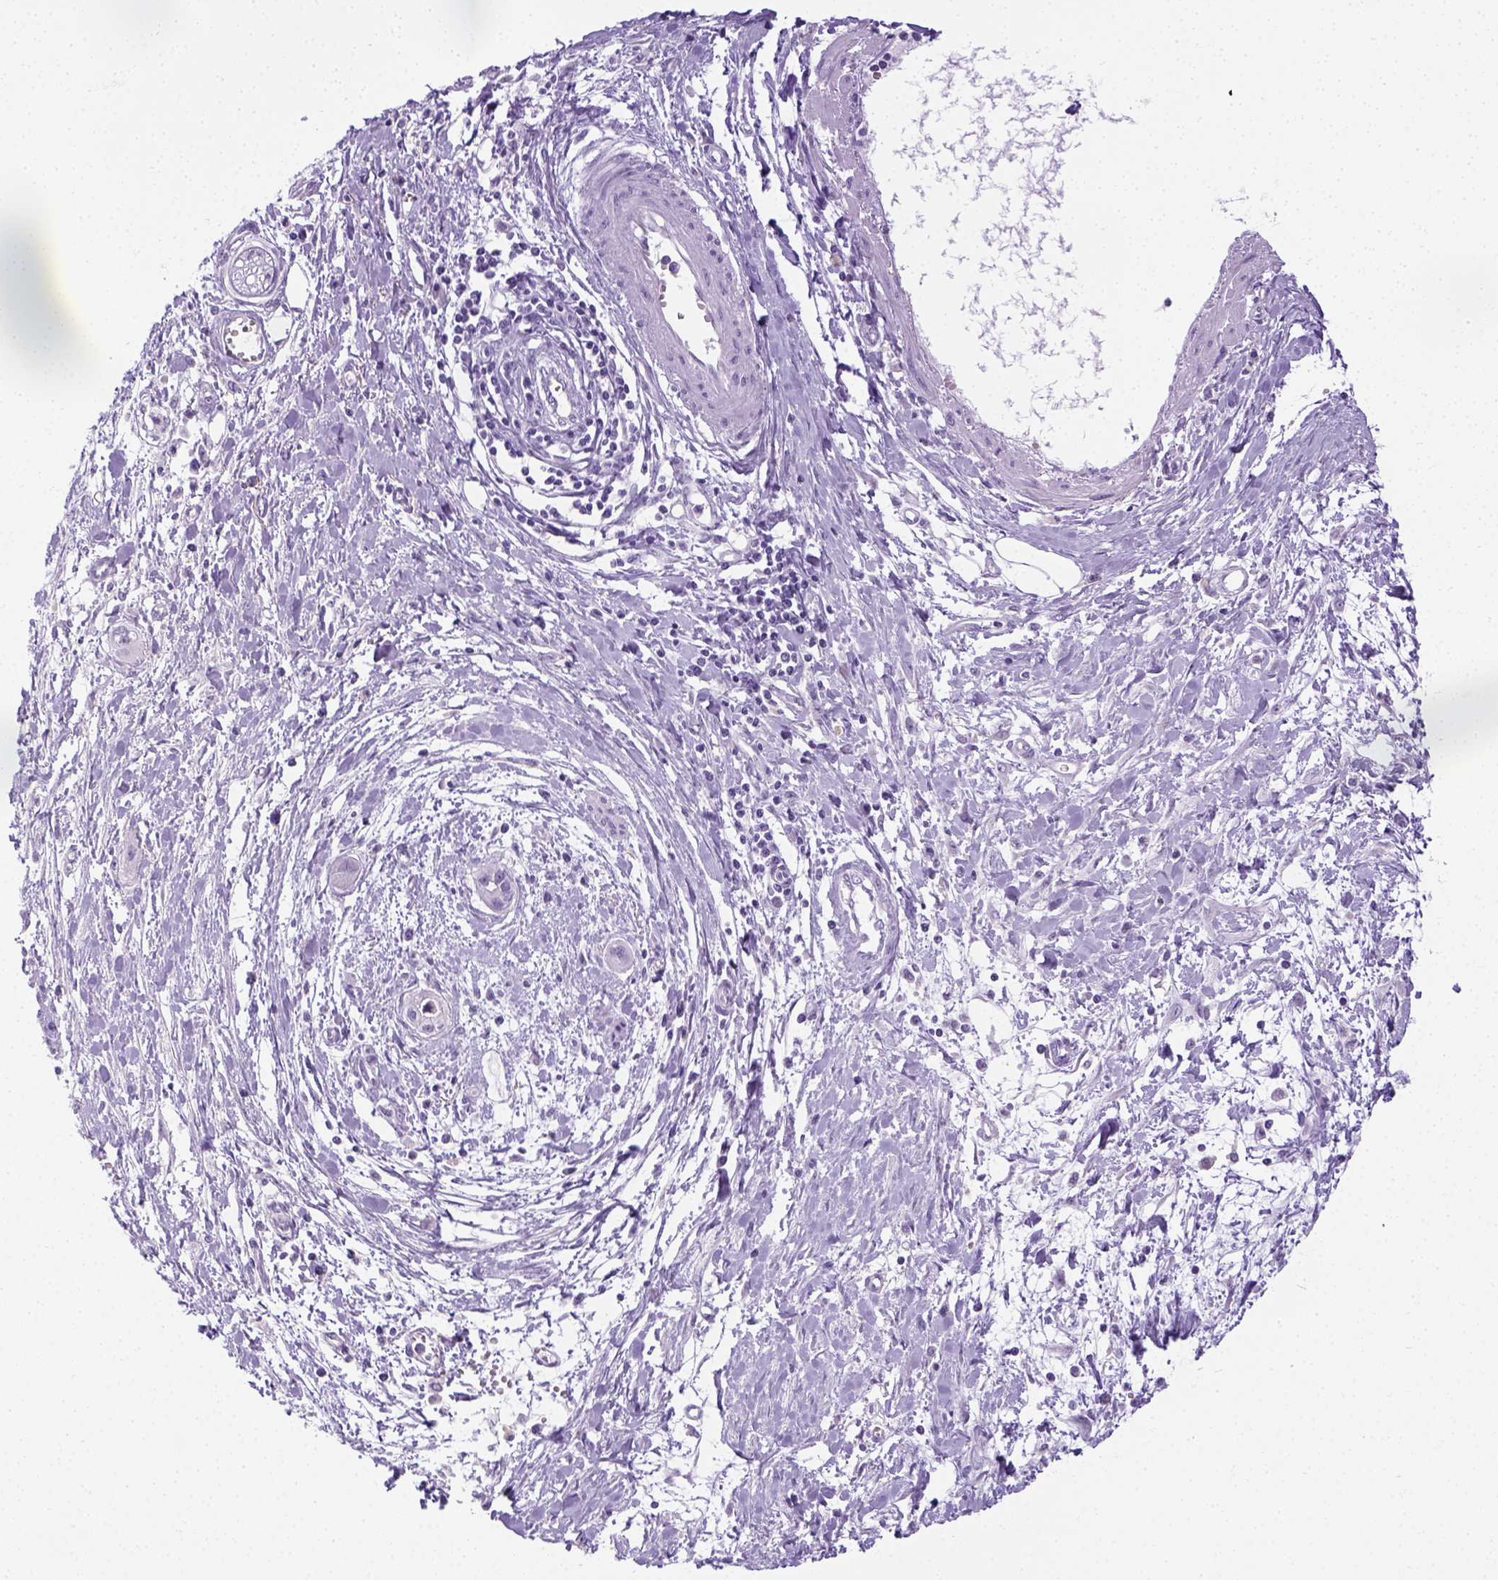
{"staining": {"intensity": "negative", "quantity": "none", "location": "none"}, "tissue": "pancreatic cancer", "cell_type": "Tumor cells", "image_type": "cancer", "snomed": [{"axis": "morphology", "description": "Adenocarcinoma, NOS"}, {"axis": "topography", "description": "Pancreas"}], "caption": "Immunohistochemical staining of pancreatic adenocarcinoma exhibits no significant positivity in tumor cells.", "gene": "LGSN", "patient": {"sex": "male", "age": 60}}